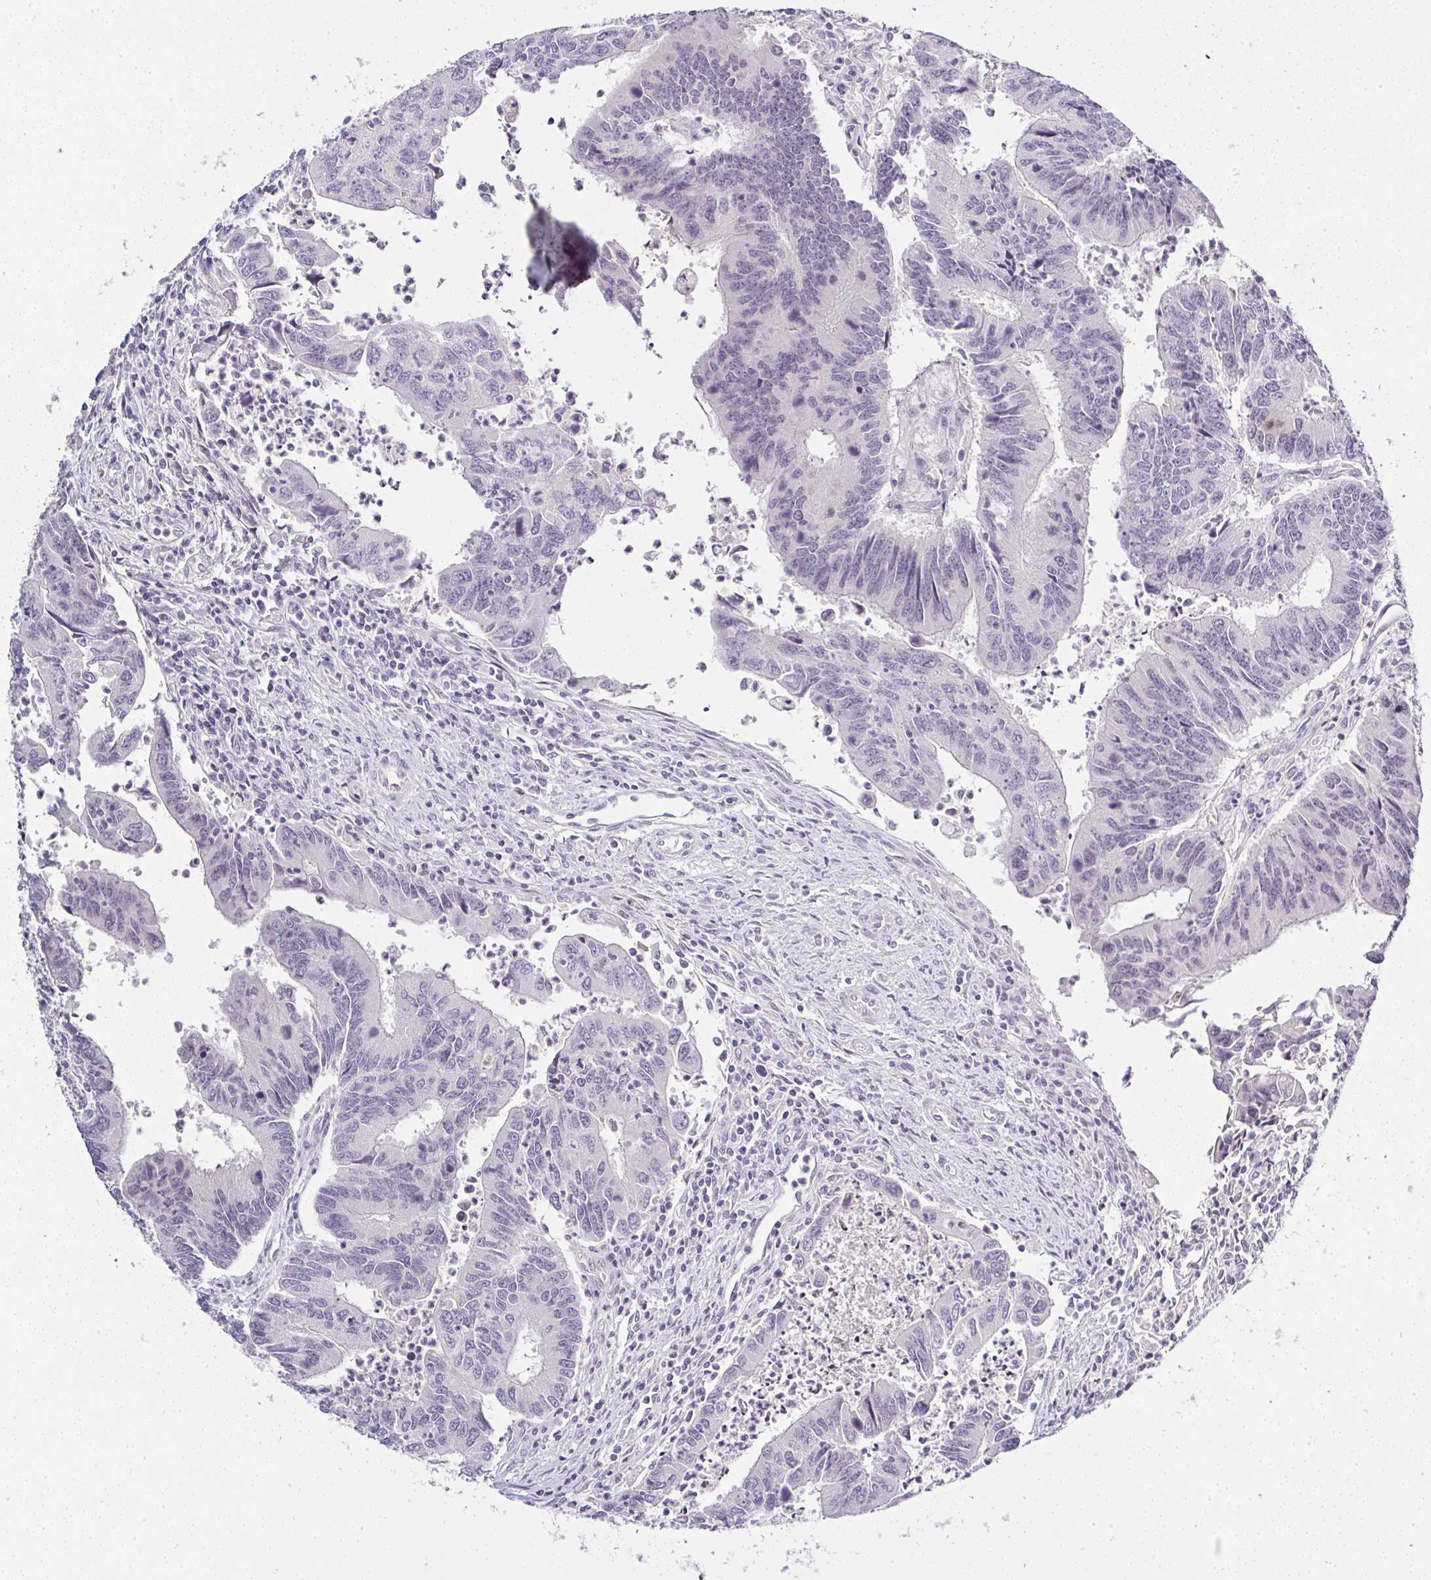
{"staining": {"intensity": "negative", "quantity": "none", "location": "none"}, "tissue": "colorectal cancer", "cell_type": "Tumor cells", "image_type": "cancer", "snomed": [{"axis": "morphology", "description": "Adenocarcinoma, NOS"}, {"axis": "topography", "description": "Colon"}], "caption": "DAB (3,3'-diaminobenzidine) immunohistochemical staining of human colorectal cancer demonstrates no significant staining in tumor cells.", "gene": "SERPINB3", "patient": {"sex": "female", "age": 67}}